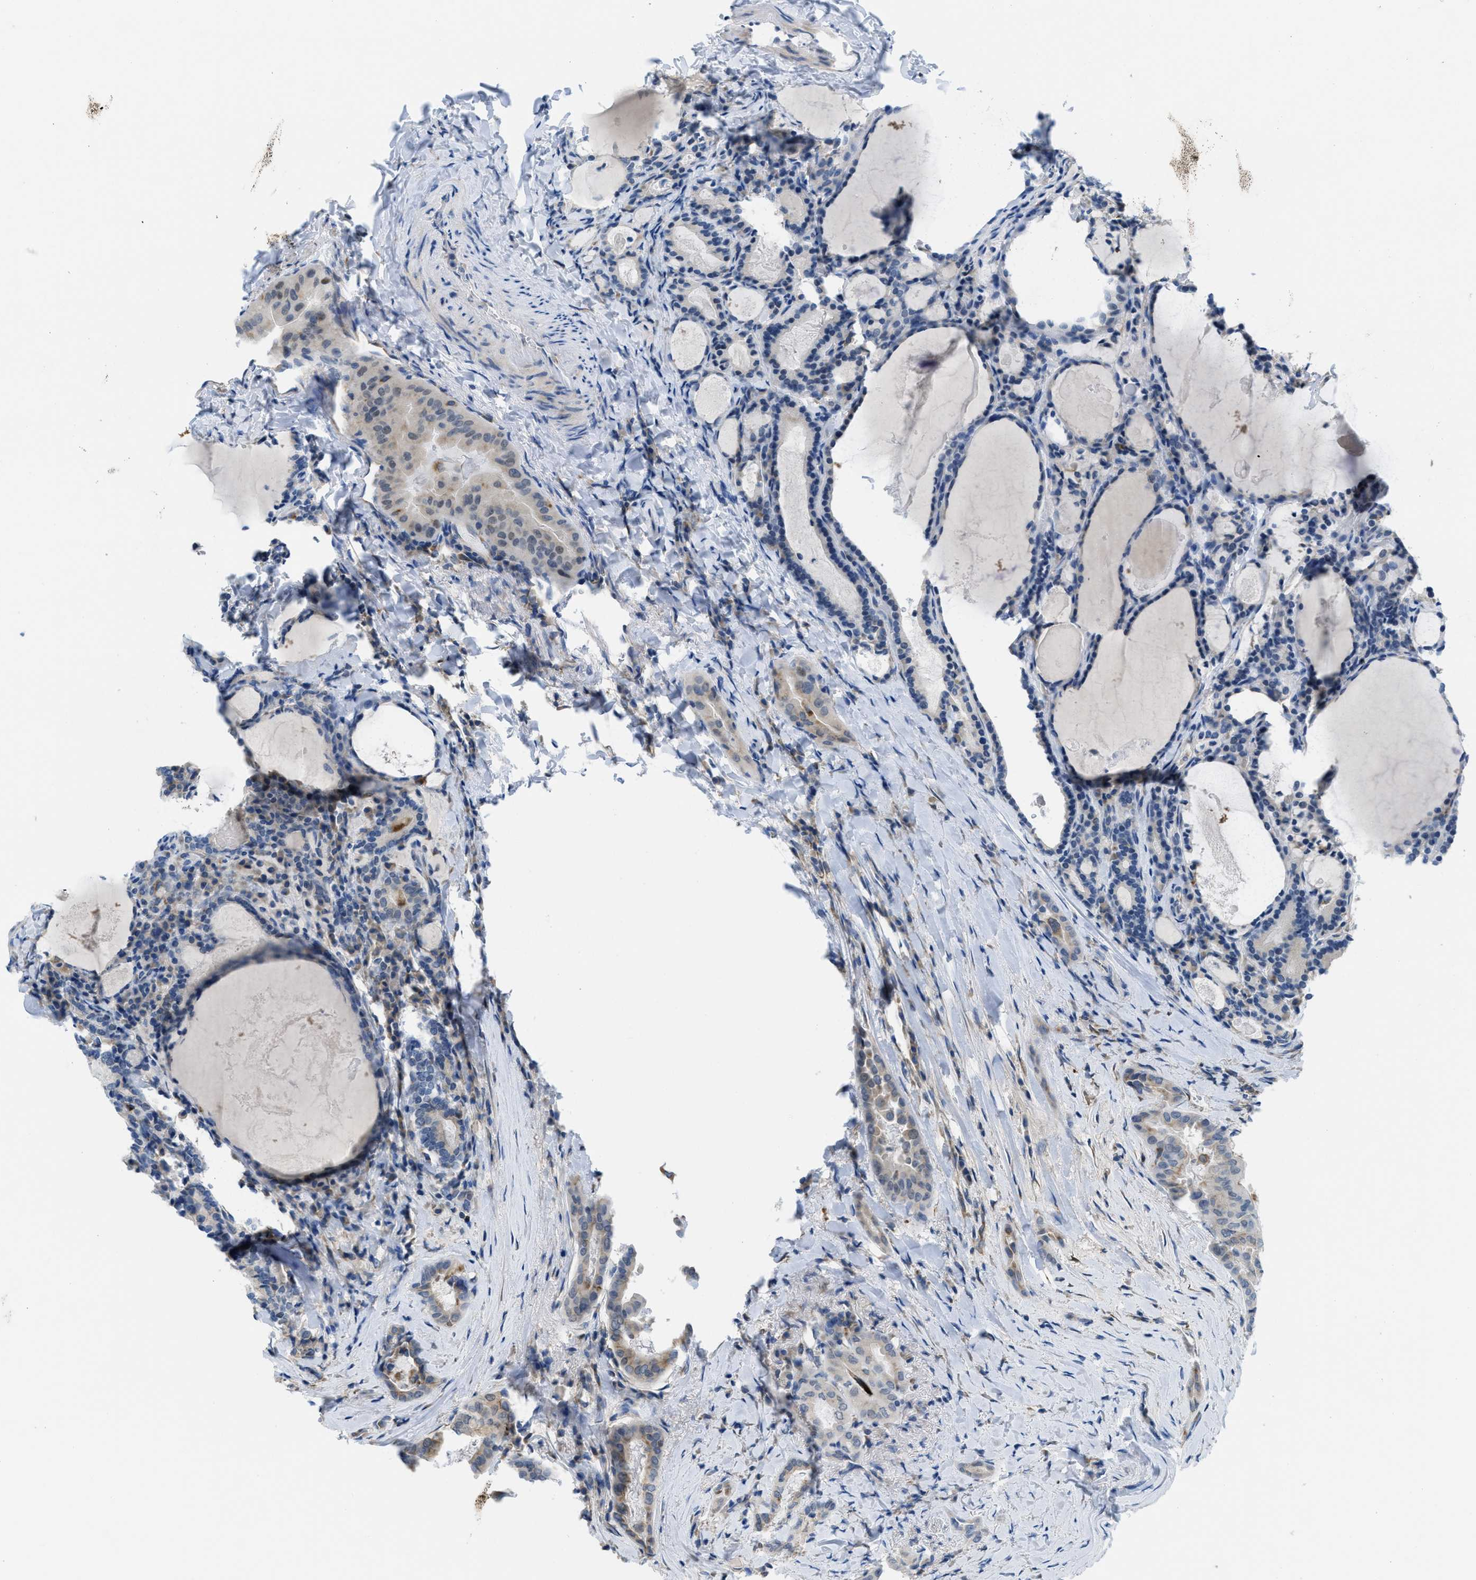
{"staining": {"intensity": "weak", "quantity": "25%-75%", "location": "cytoplasmic/membranous"}, "tissue": "thyroid cancer", "cell_type": "Tumor cells", "image_type": "cancer", "snomed": [{"axis": "morphology", "description": "Papillary adenocarcinoma, NOS"}, {"axis": "topography", "description": "Thyroid gland"}], "caption": "Thyroid cancer tissue reveals weak cytoplasmic/membranous expression in about 25%-75% of tumor cells", "gene": "PTDSS1", "patient": {"sex": "female", "age": 42}}